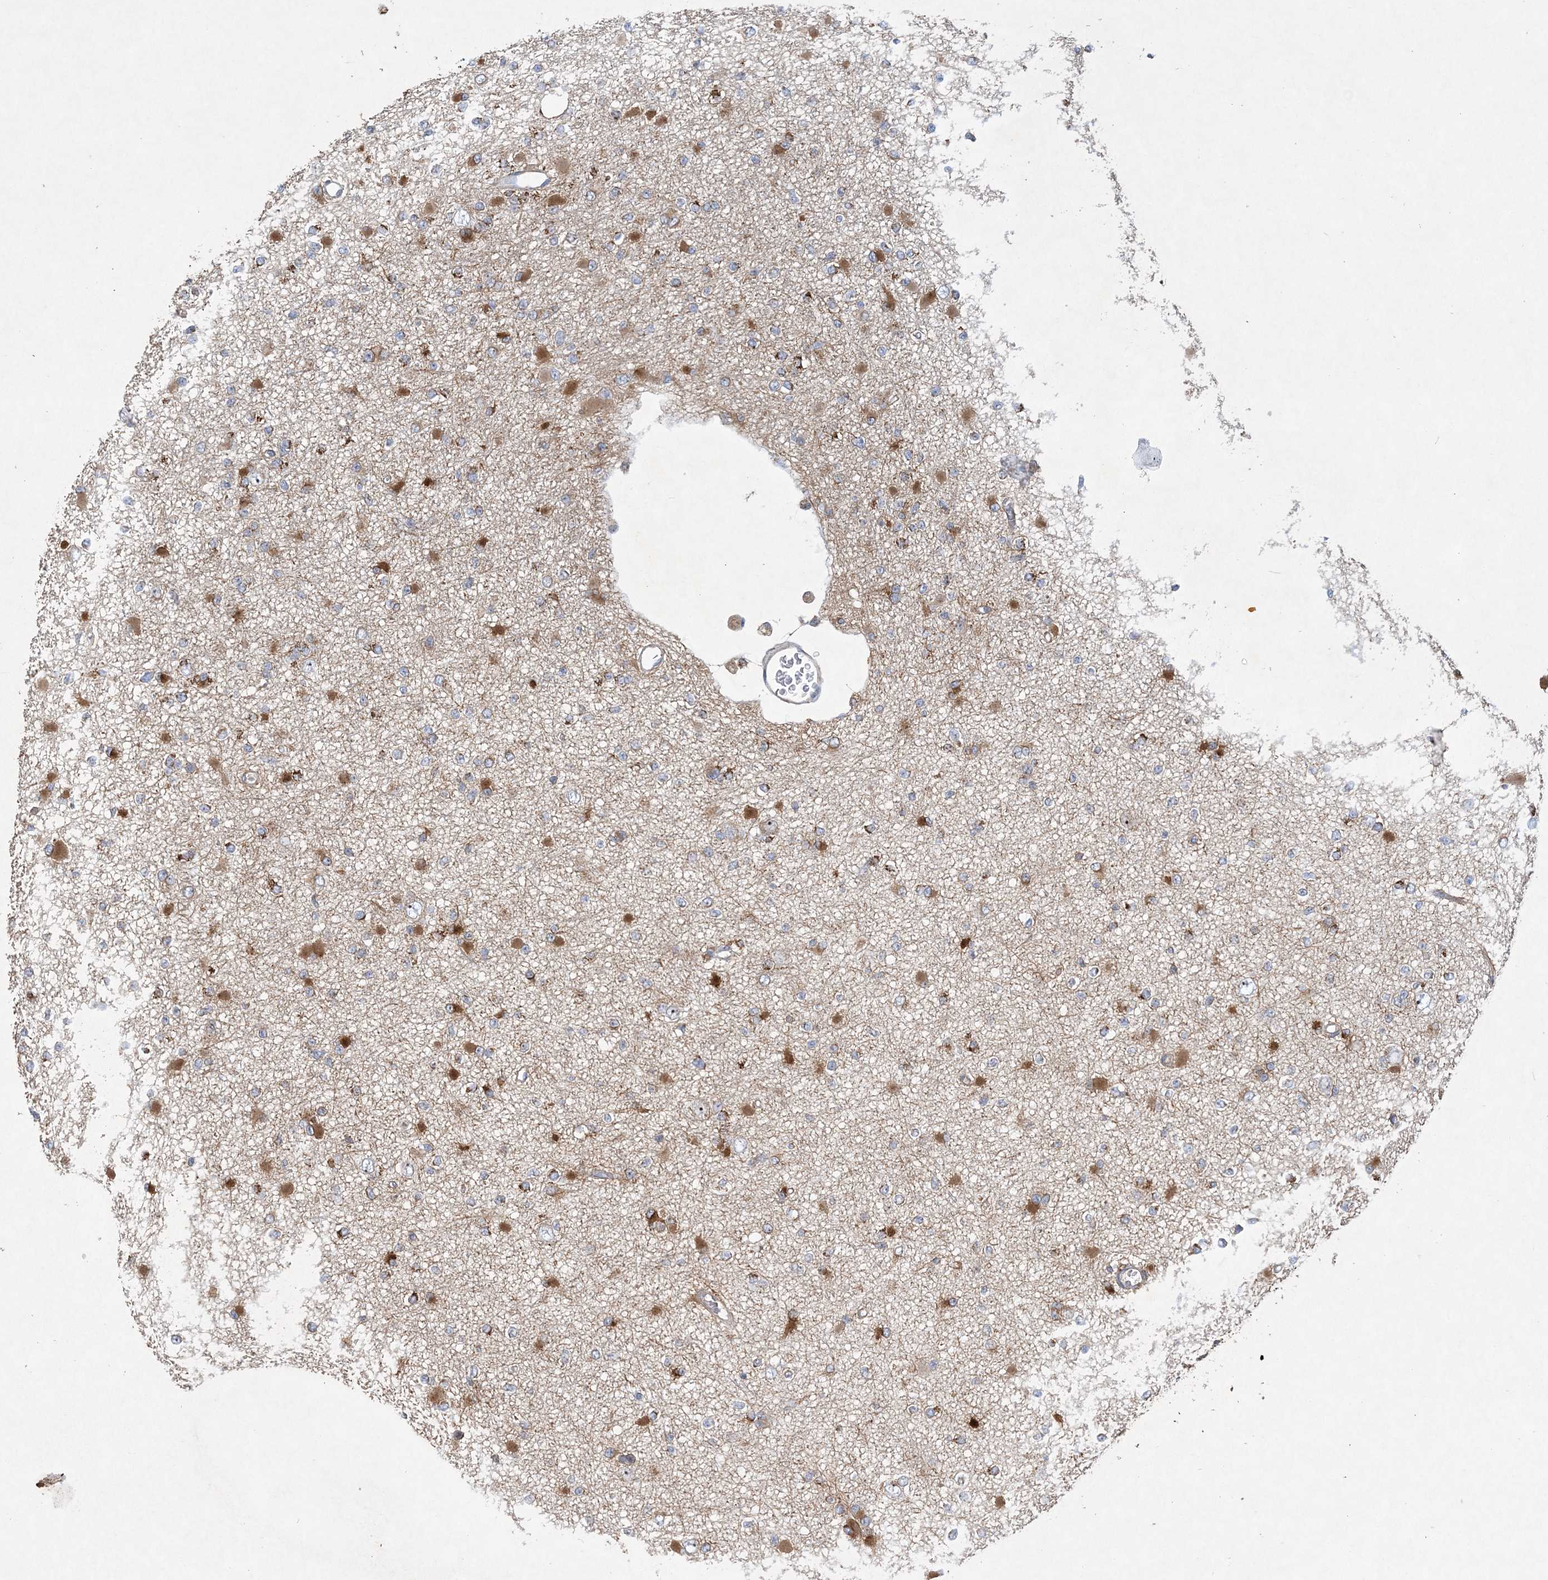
{"staining": {"intensity": "moderate", "quantity": "25%-75%", "location": "cytoplasmic/membranous"}, "tissue": "glioma", "cell_type": "Tumor cells", "image_type": "cancer", "snomed": [{"axis": "morphology", "description": "Glioma, malignant, Low grade"}, {"axis": "topography", "description": "Brain"}], "caption": "A high-resolution image shows IHC staining of glioma, which displays moderate cytoplasmic/membranous expression in approximately 25%-75% of tumor cells. The protein of interest is shown in brown color, while the nuclei are stained blue.", "gene": "FEZ2", "patient": {"sex": "female", "age": 22}}